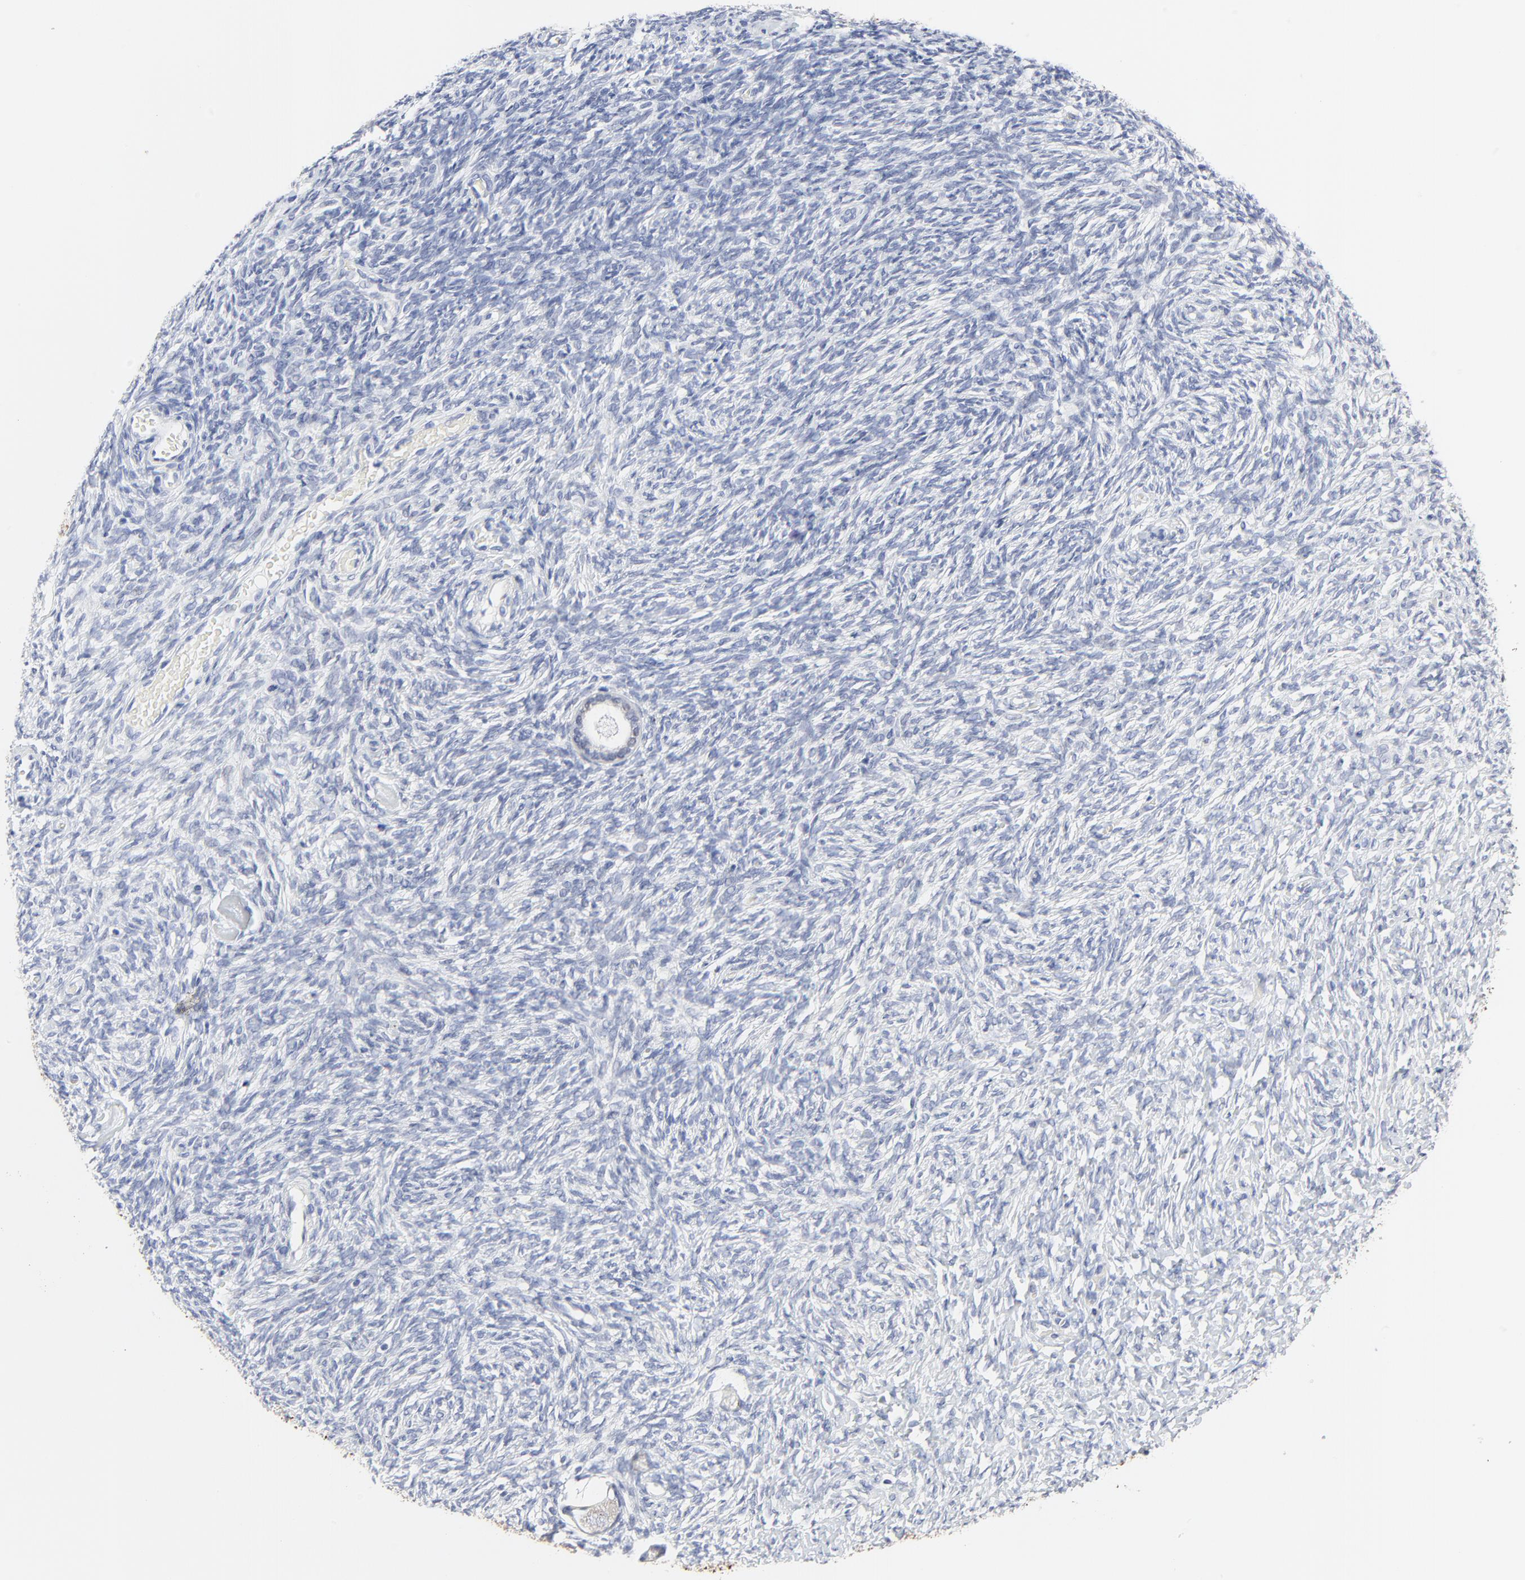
{"staining": {"intensity": "negative", "quantity": "none", "location": "none"}, "tissue": "ovary", "cell_type": "Ovarian stroma cells", "image_type": "normal", "snomed": [{"axis": "morphology", "description": "Normal tissue, NOS"}, {"axis": "topography", "description": "Ovary"}], "caption": "A histopathology image of ovary stained for a protein shows no brown staining in ovarian stroma cells. (DAB (3,3'-diaminobenzidine) immunohistochemistry (IHC) visualized using brightfield microscopy, high magnification).", "gene": "LNX1", "patient": {"sex": "female", "age": 35}}